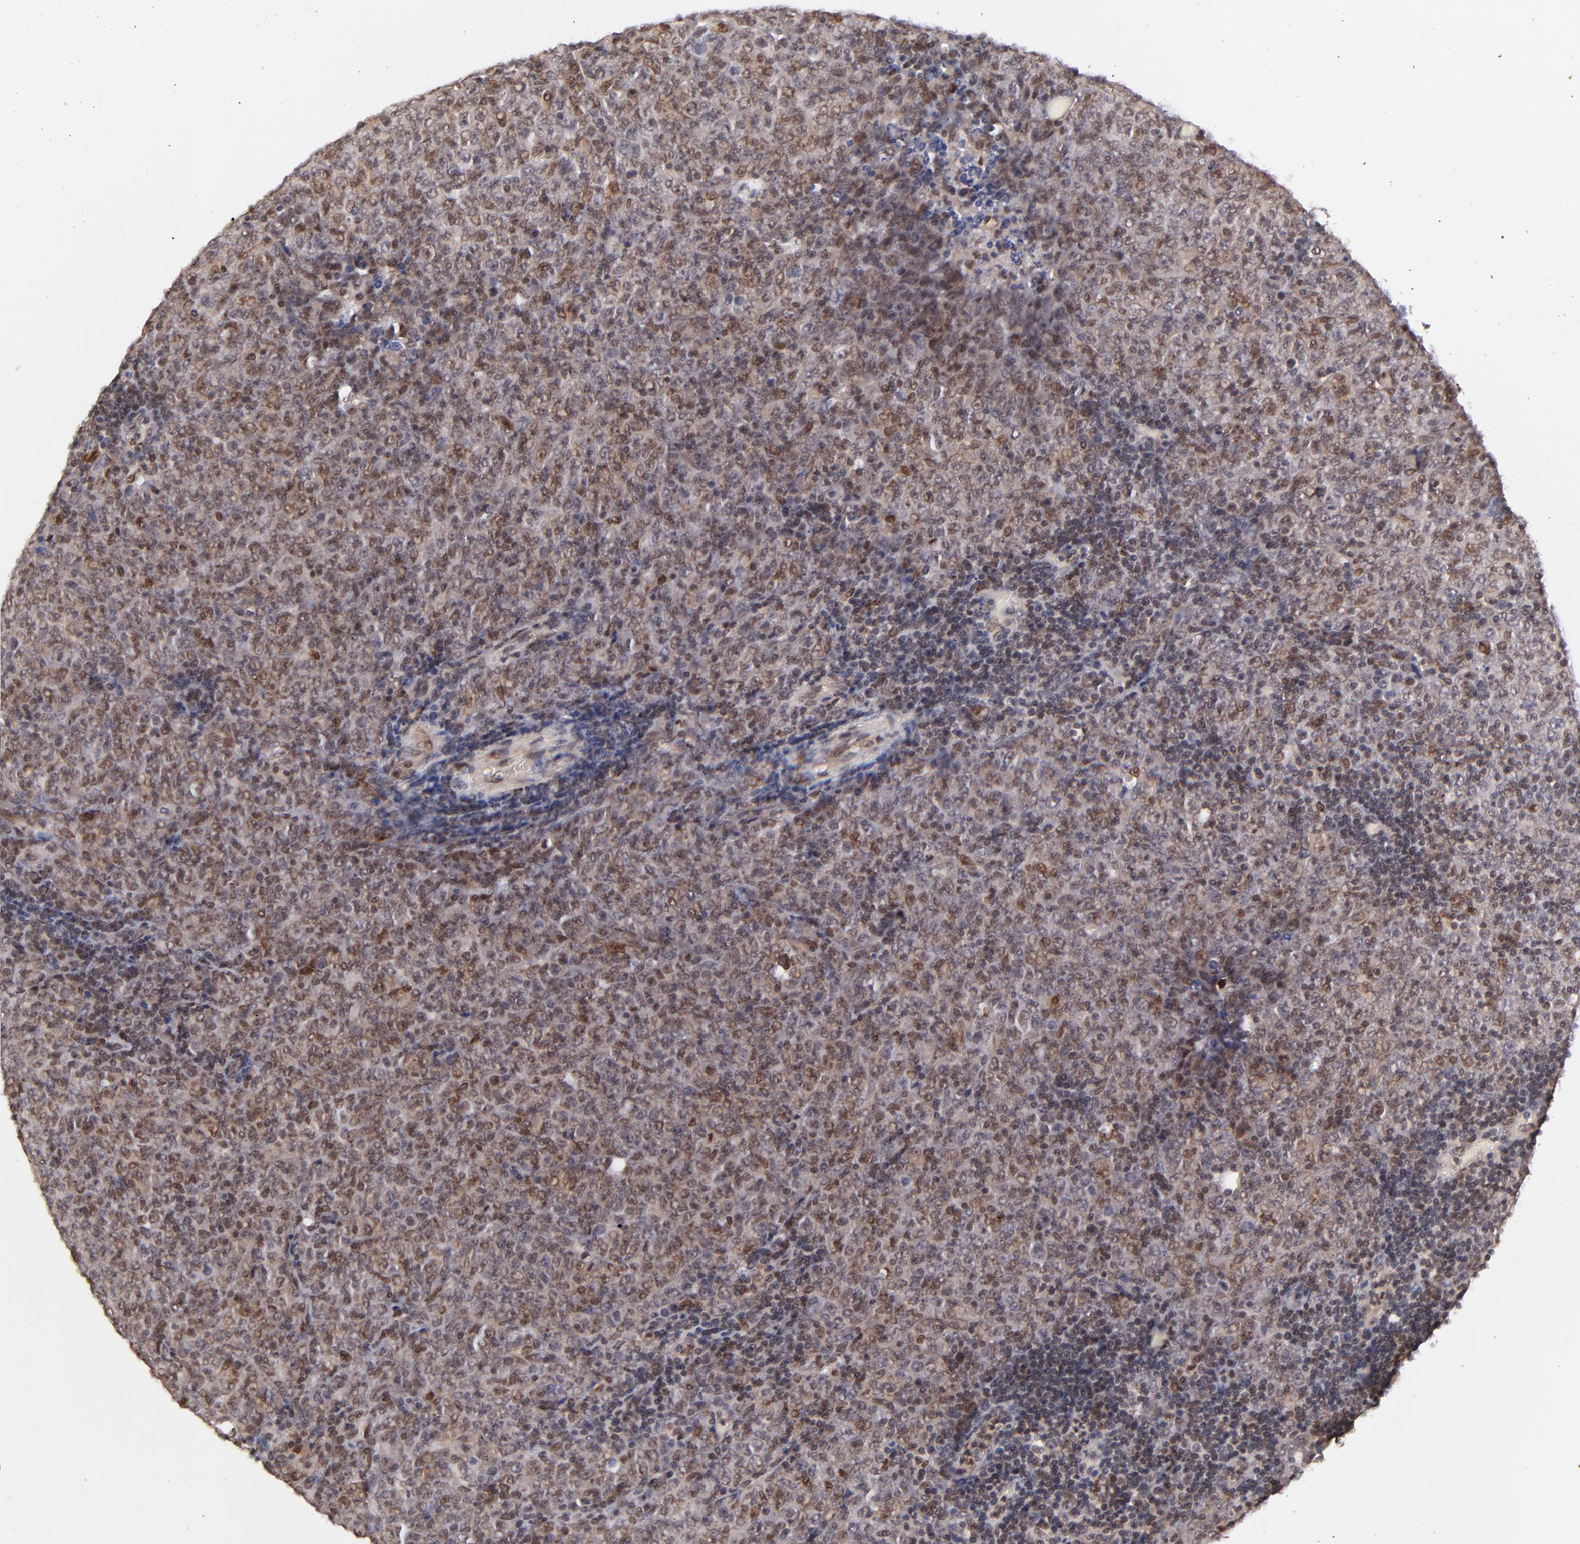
{"staining": {"intensity": "moderate", "quantity": ">75%", "location": "nuclear"}, "tissue": "lymphoma", "cell_type": "Tumor cells", "image_type": "cancer", "snomed": [{"axis": "morphology", "description": "Malignant lymphoma, non-Hodgkin's type, High grade"}, {"axis": "topography", "description": "Tonsil"}], "caption": "Protein expression analysis of human high-grade malignant lymphoma, non-Hodgkin's type reveals moderate nuclear expression in about >75% of tumor cells. Ihc stains the protein in brown and the nuclei are stained blue.", "gene": "ZFP92", "patient": {"sex": "female", "age": 36}}